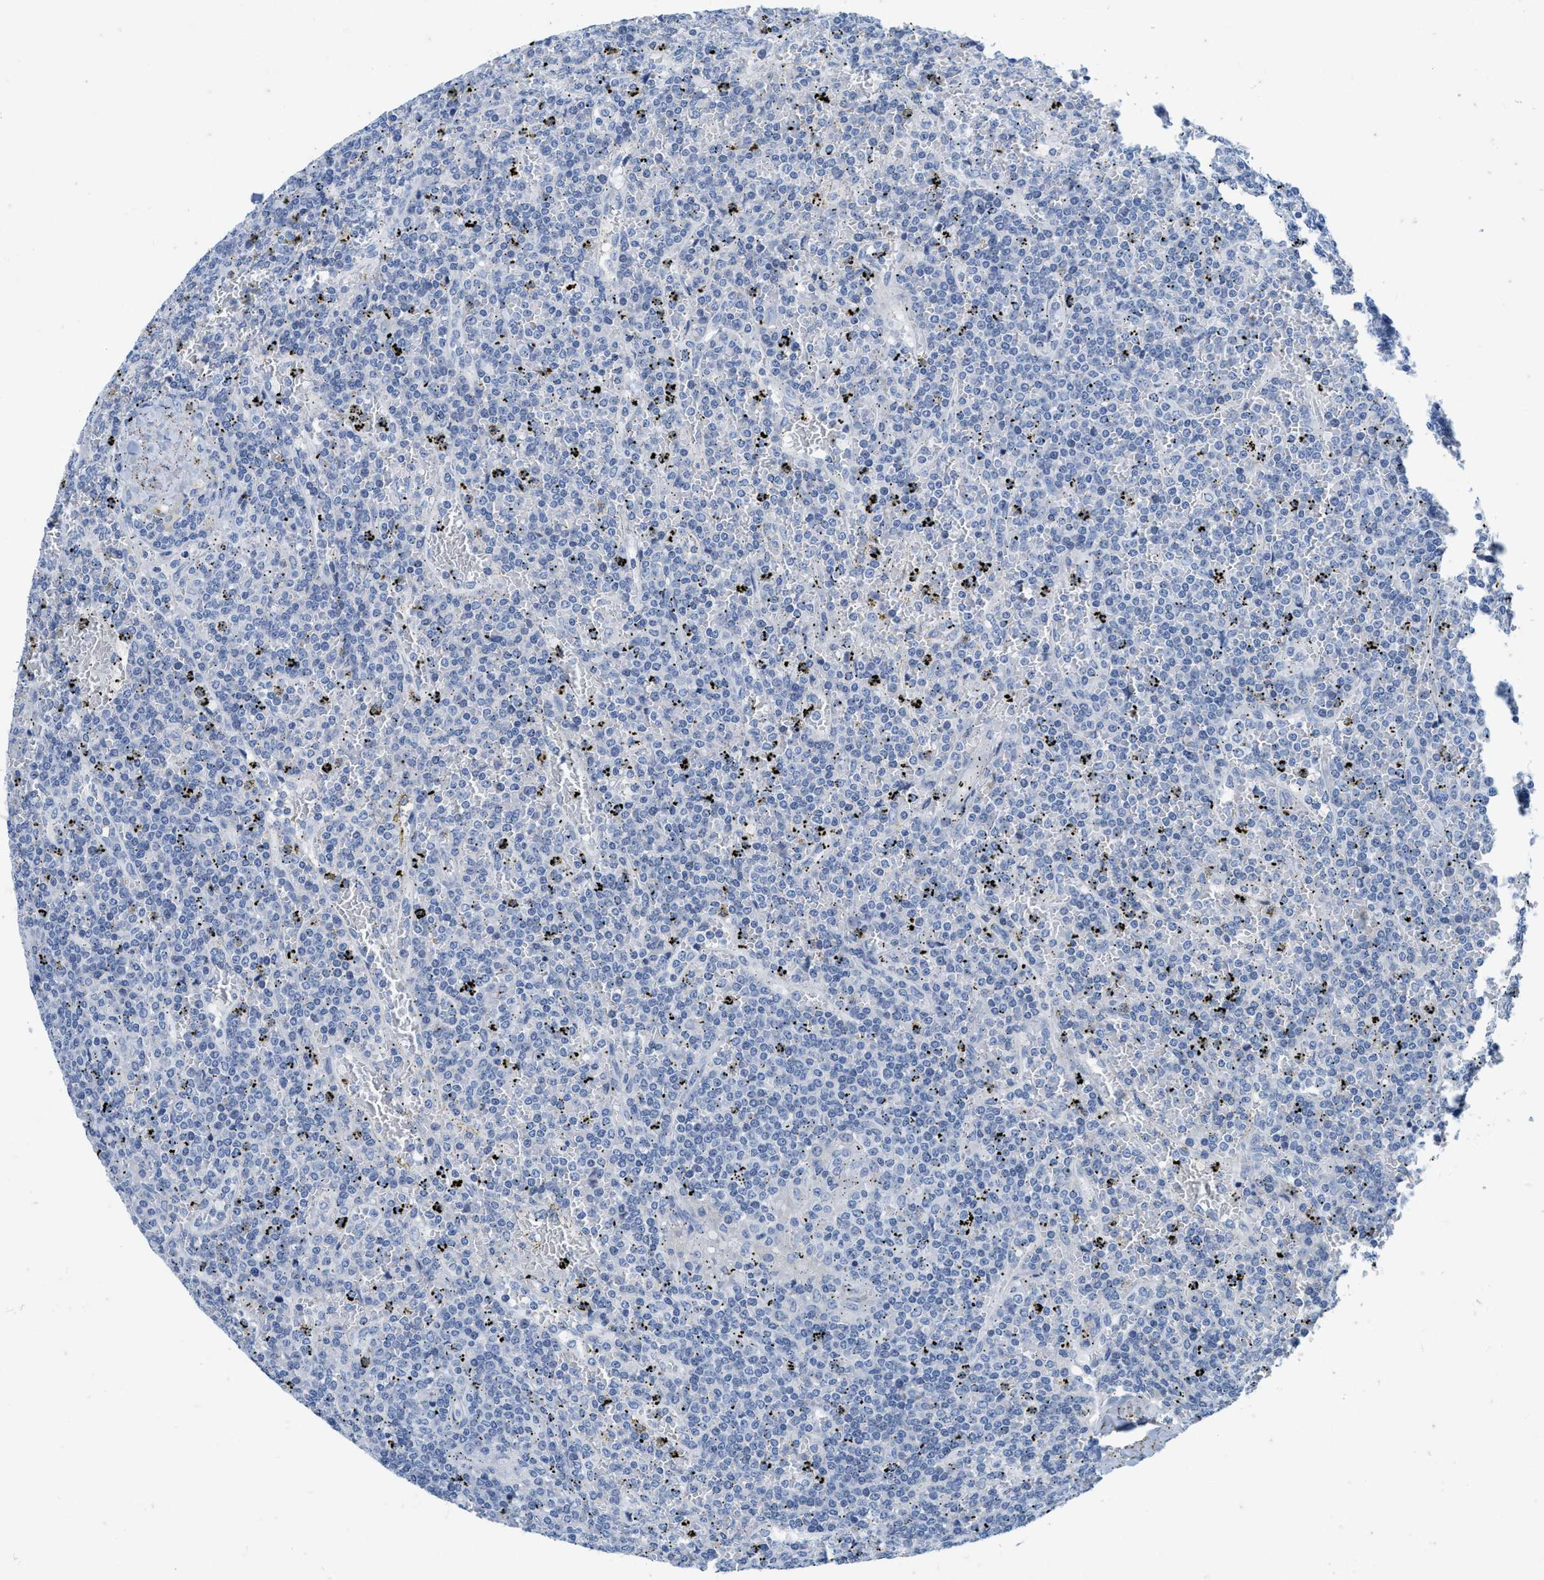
{"staining": {"intensity": "negative", "quantity": "none", "location": "none"}, "tissue": "lymphoma", "cell_type": "Tumor cells", "image_type": "cancer", "snomed": [{"axis": "morphology", "description": "Malignant lymphoma, non-Hodgkin's type, Low grade"}, {"axis": "topography", "description": "Spleen"}], "caption": "High power microscopy photomicrograph of an immunohistochemistry (IHC) micrograph of malignant lymphoma, non-Hodgkin's type (low-grade), revealing no significant positivity in tumor cells.", "gene": "ABCB11", "patient": {"sex": "female", "age": 19}}